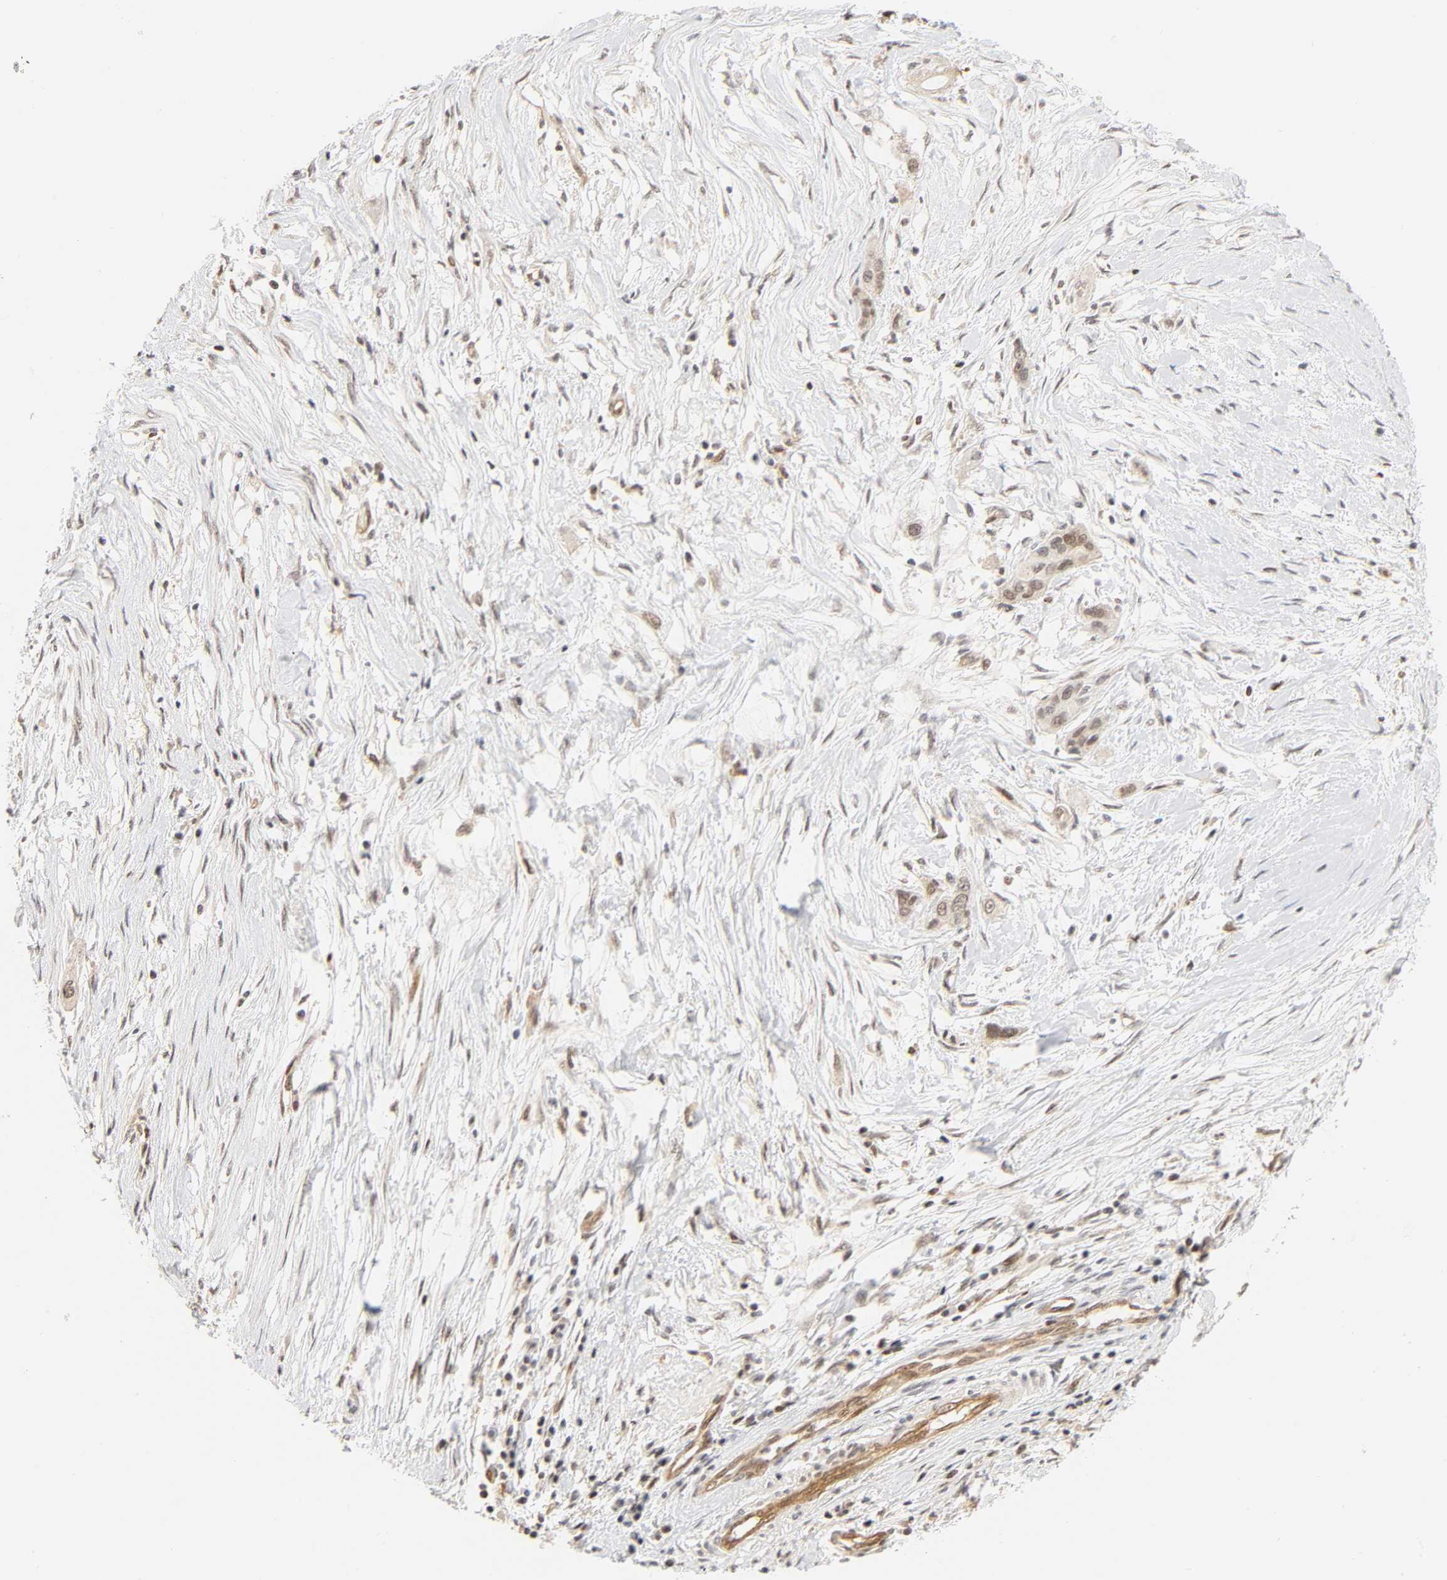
{"staining": {"intensity": "weak", "quantity": ">75%", "location": "nuclear"}, "tissue": "pancreatic cancer", "cell_type": "Tumor cells", "image_type": "cancer", "snomed": [{"axis": "morphology", "description": "Adenocarcinoma, NOS"}, {"axis": "topography", "description": "Pancreas"}], "caption": "Protein expression analysis of adenocarcinoma (pancreatic) shows weak nuclear staining in about >75% of tumor cells.", "gene": "CDC37", "patient": {"sex": "female", "age": 60}}